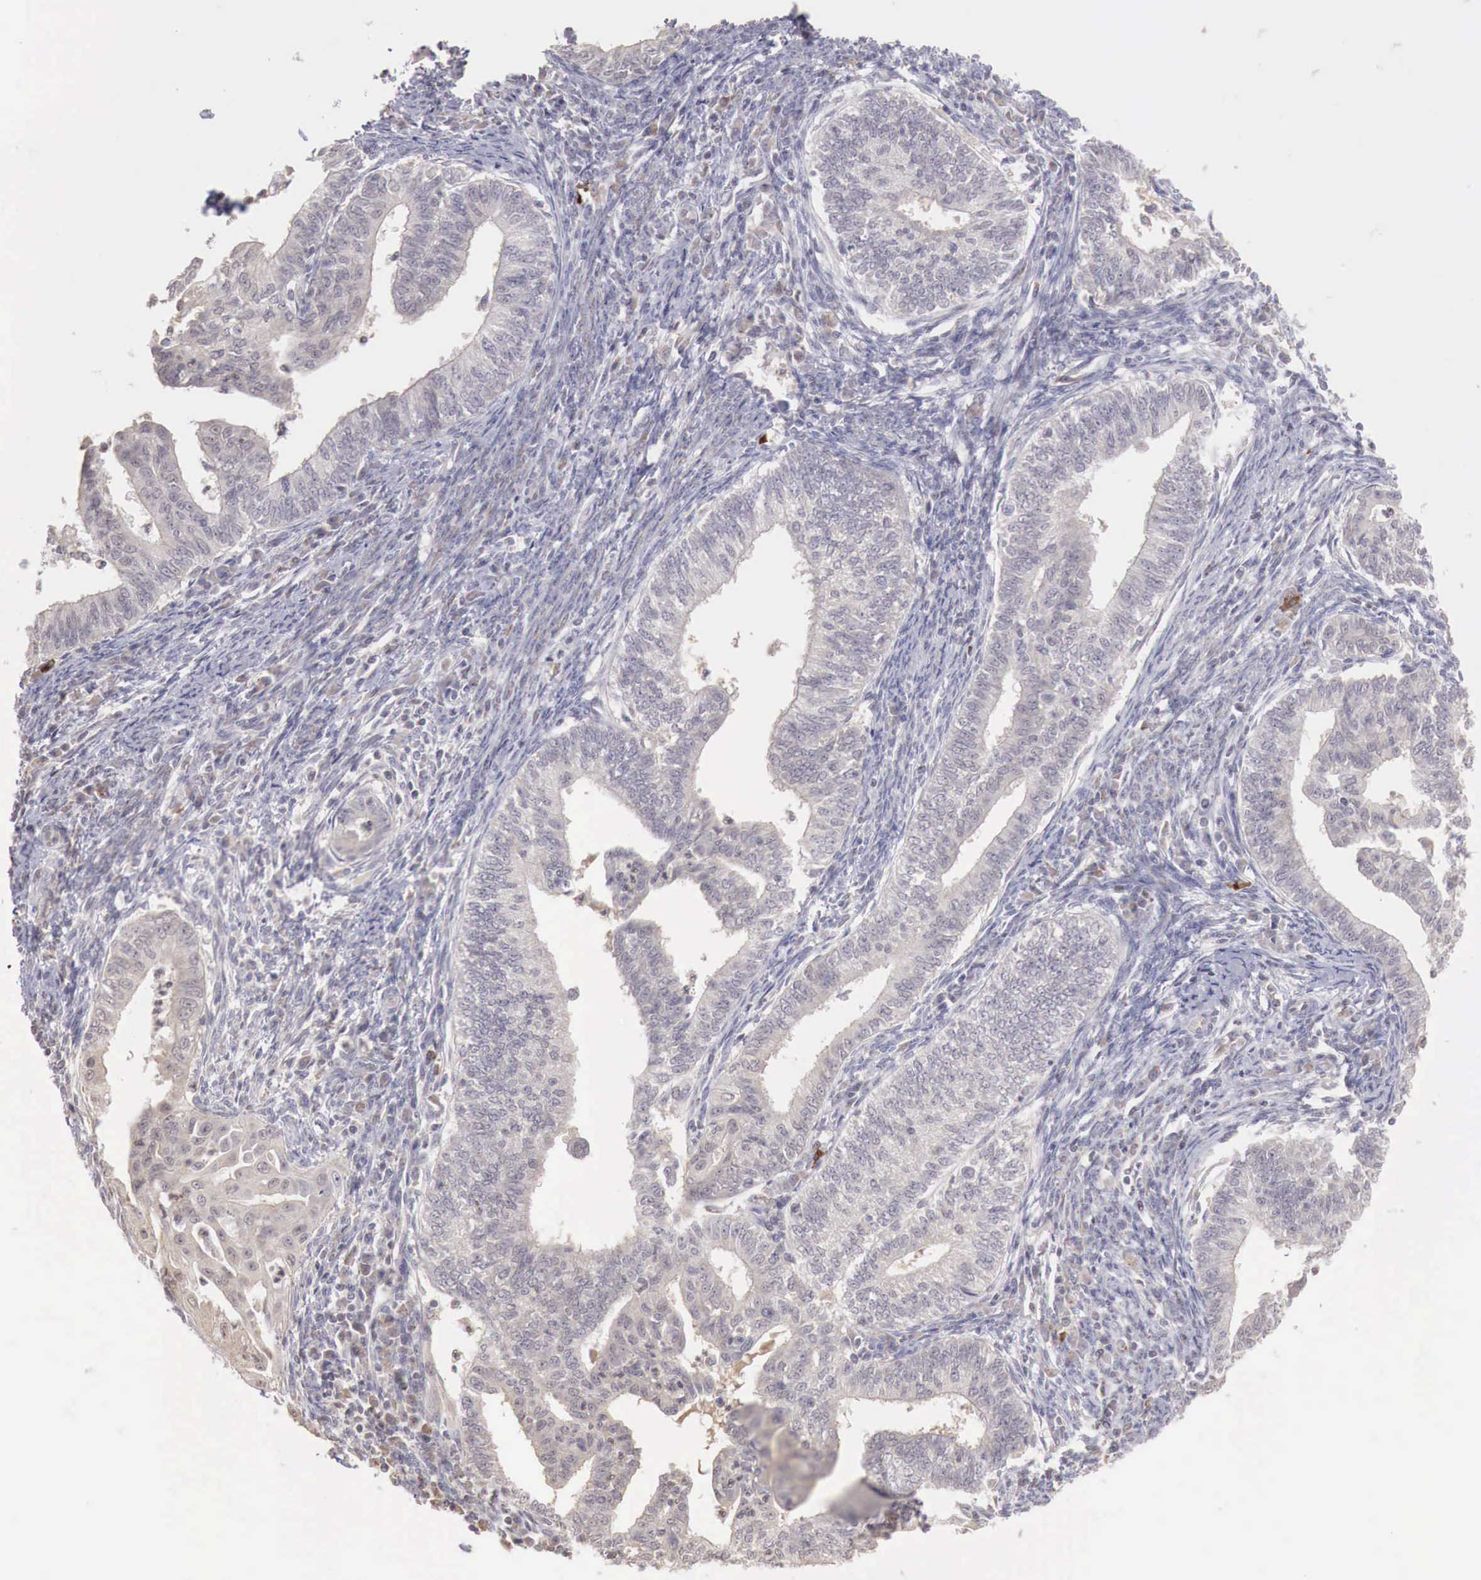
{"staining": {"intensity": "negative", "quantity": "none", "location": "none"}, "tissue": "endometrial cancer", "cell_type": "Tumor cells", "image_type": "cancer", "snomed": [{"axis": "morphology", "description": "Adenocarcinoma, NOS"}, {"axis": "topography", "description": "Endometrium"}], "caption": "IHC photomicrograph of human endometrial cancer stained for a protein (brown), which reveals no expression in tumor cells. (Brightfield microscopy of DAB IHC at high magnification).", "gene": "TBC1D9", "patient": {"sex": "female", "age": 66}}